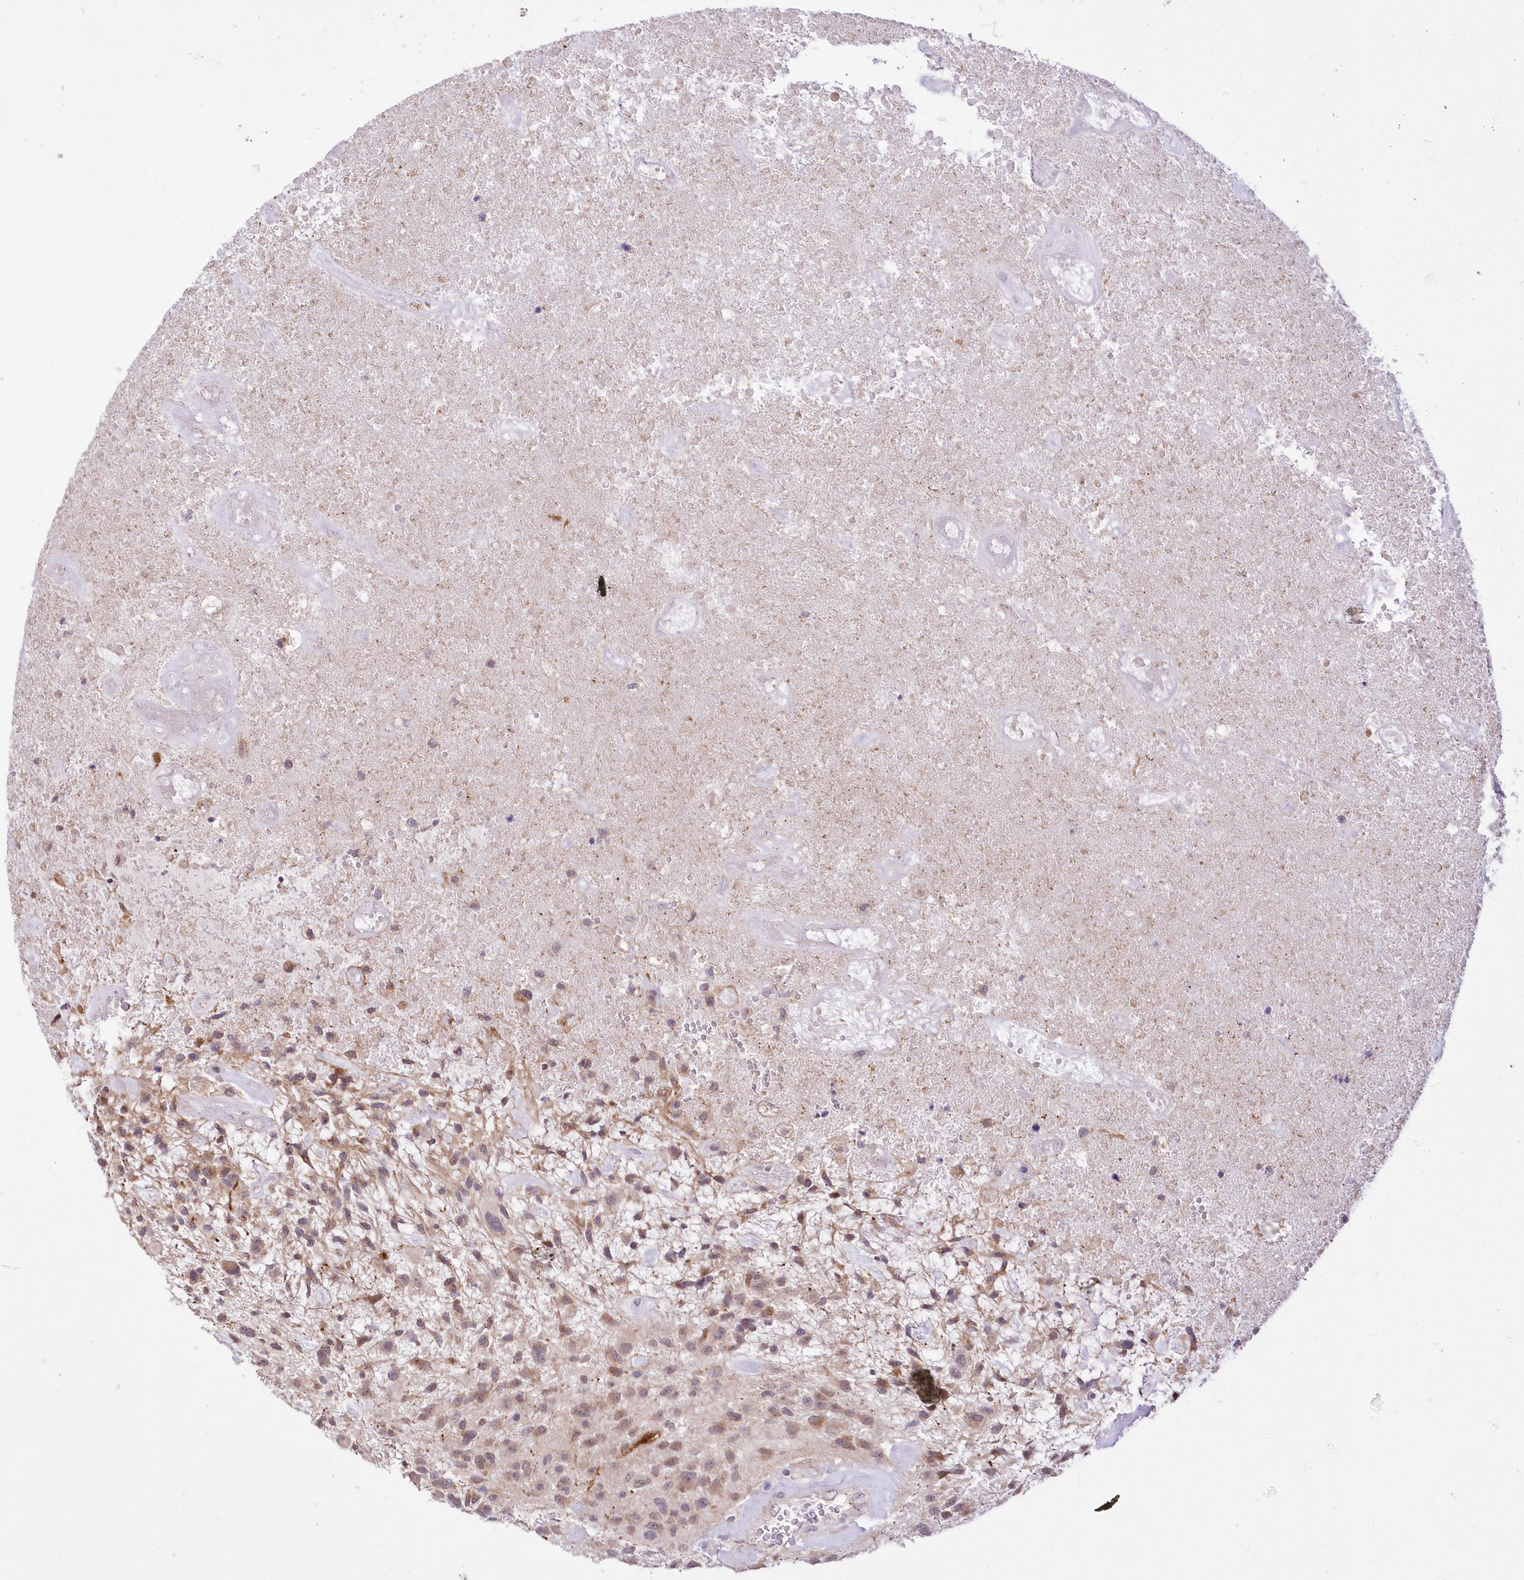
{"staining": {"intensity": "moderate", "quantity": ">75%", "location": "cytoplasmic/membranous"}, "tissue": "glioma", "cell_type": "Tumor cells", "image_type": "cancer", "snomed": [{"axis": "morphology", "description": "Glioma, malignant, High grade"}, {"axis": "topography", "description": "Brain"}], "caption": "The immunohistochemical stain highlights moderate cytoplasmic/membranous expression in tumor cells of glioma tissue.", "gene": "FAM241B", "patient": {"sex": "male", "age": 47}}